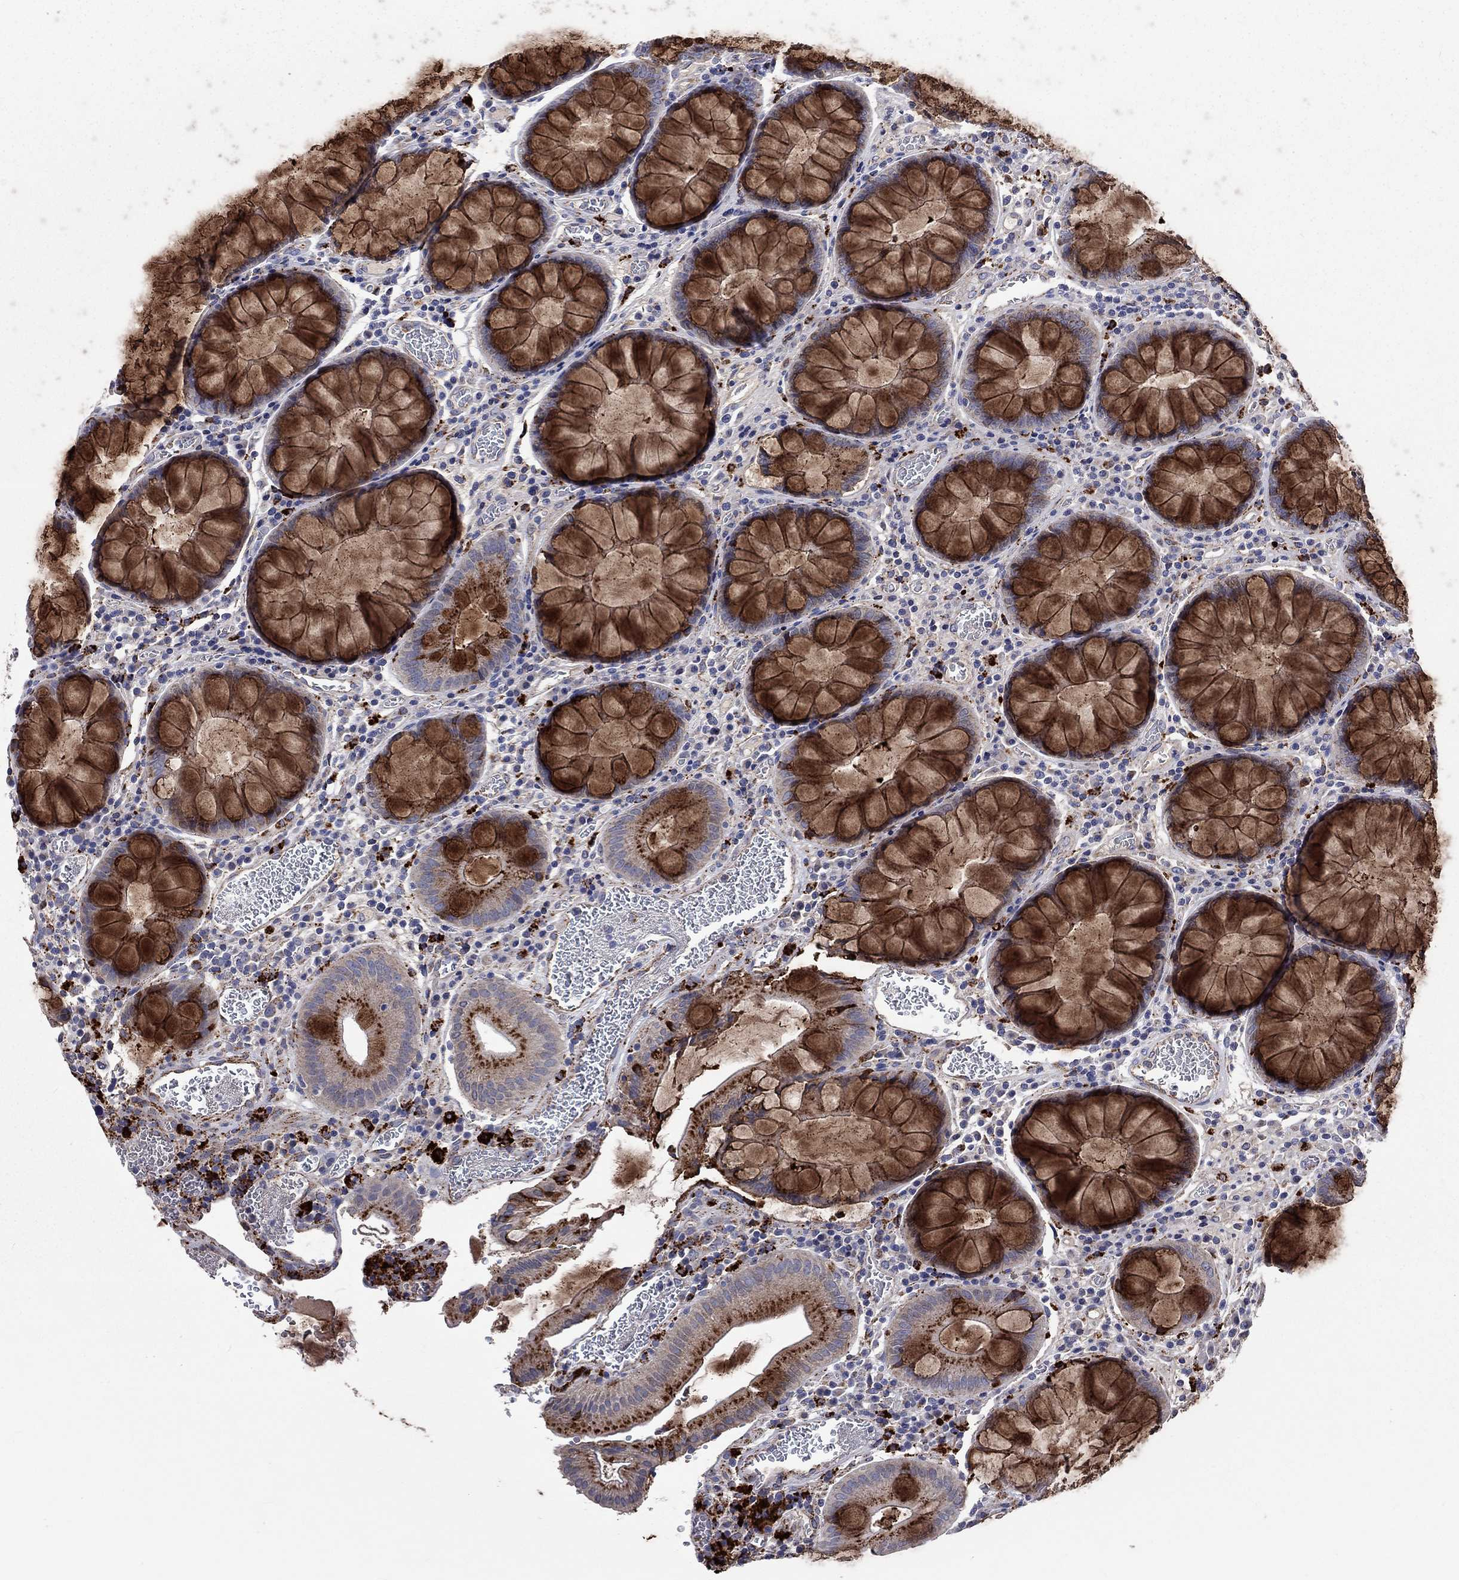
{"staining": {"intensity": "strong", "quantity": ">75%", "location": "cytoplasmic/membranous"}, "tissue": "colorectal cancer", "cell_type": "Tumor cells", "image_type": "cancer", "snomed": [{"axis": "morphology", "description": "Adenocarcinoma, NOS"}, {"axis": "topography", "description": "Colon"}], "caption": "A micrograph of colorectal adenocarcinoma stained for a protein reveals strong cytoplasmic/membranous brown staining in tumor cells. The protein of interest is stained brown, and the nuclei are stained in blue (DAB IHC with brightfield microscopy, high magnification).", "gene": "CTSB", "patient": {"sex": "female", "age": 48}}